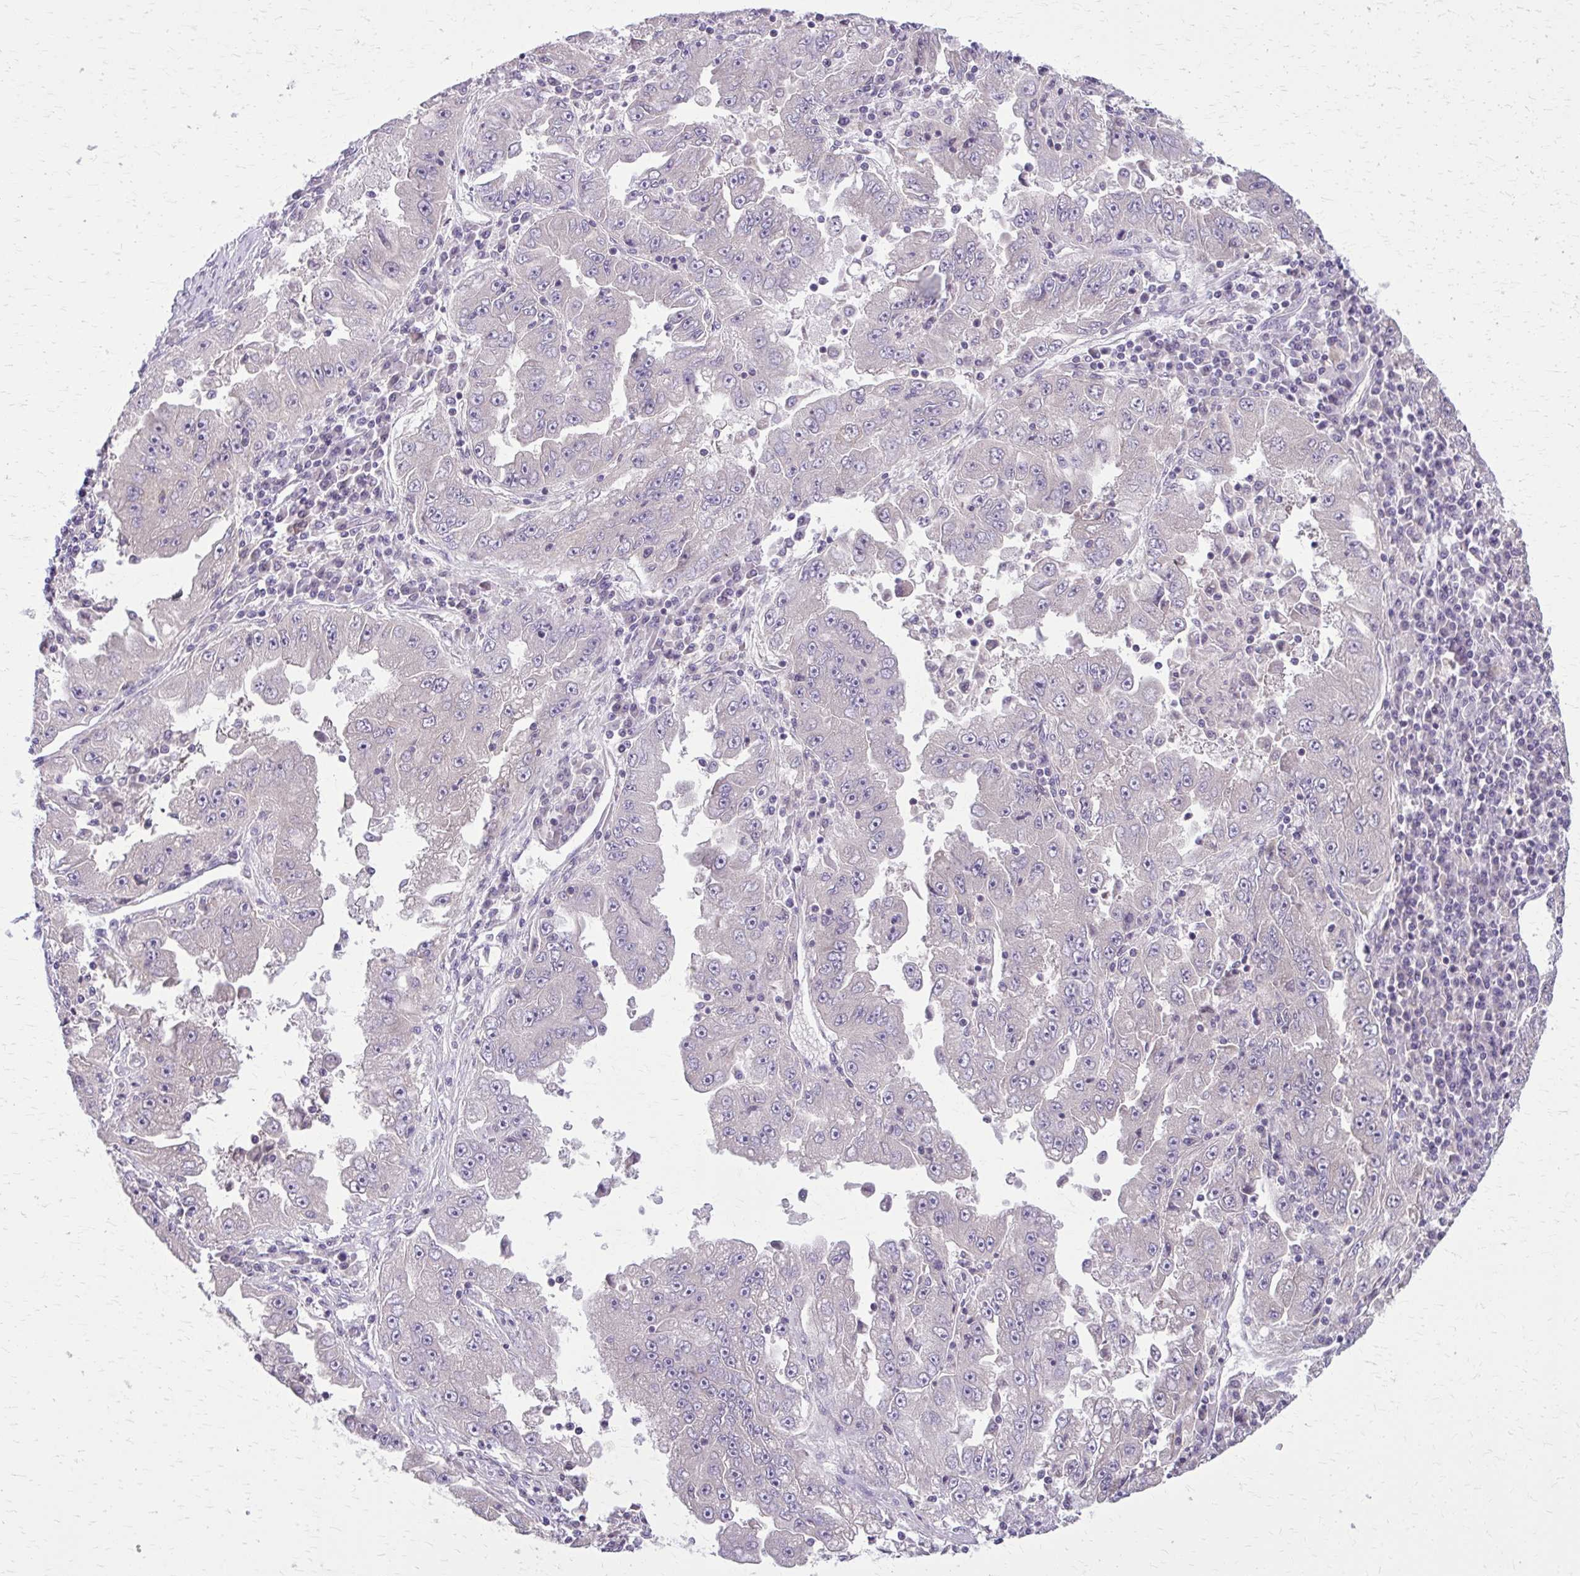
{"staining": {"intensity": "negative", "quantity": "none", "location": "none"}, "tissue": "lung cancer", "cell_type": "Tumor cells", "image_type": "cancer", "snomed": [{"axis": "morphology", "description": "Adenocarcinoma, NOS"}, {"axis": "morphology", "description": "Adenocarcinoma primary or metastatic"}, {"axis": "topography", "description": "Lung"}], "caption": "A high-resolution photomicrograph shows immunohistochemistry staining of lung cancer (adenocarcinoma primary or metastatic), which reveals no significant positivity in tumor cells.", "gene": "NRBF2", "patient": {"sex": "male", "age": 74}}